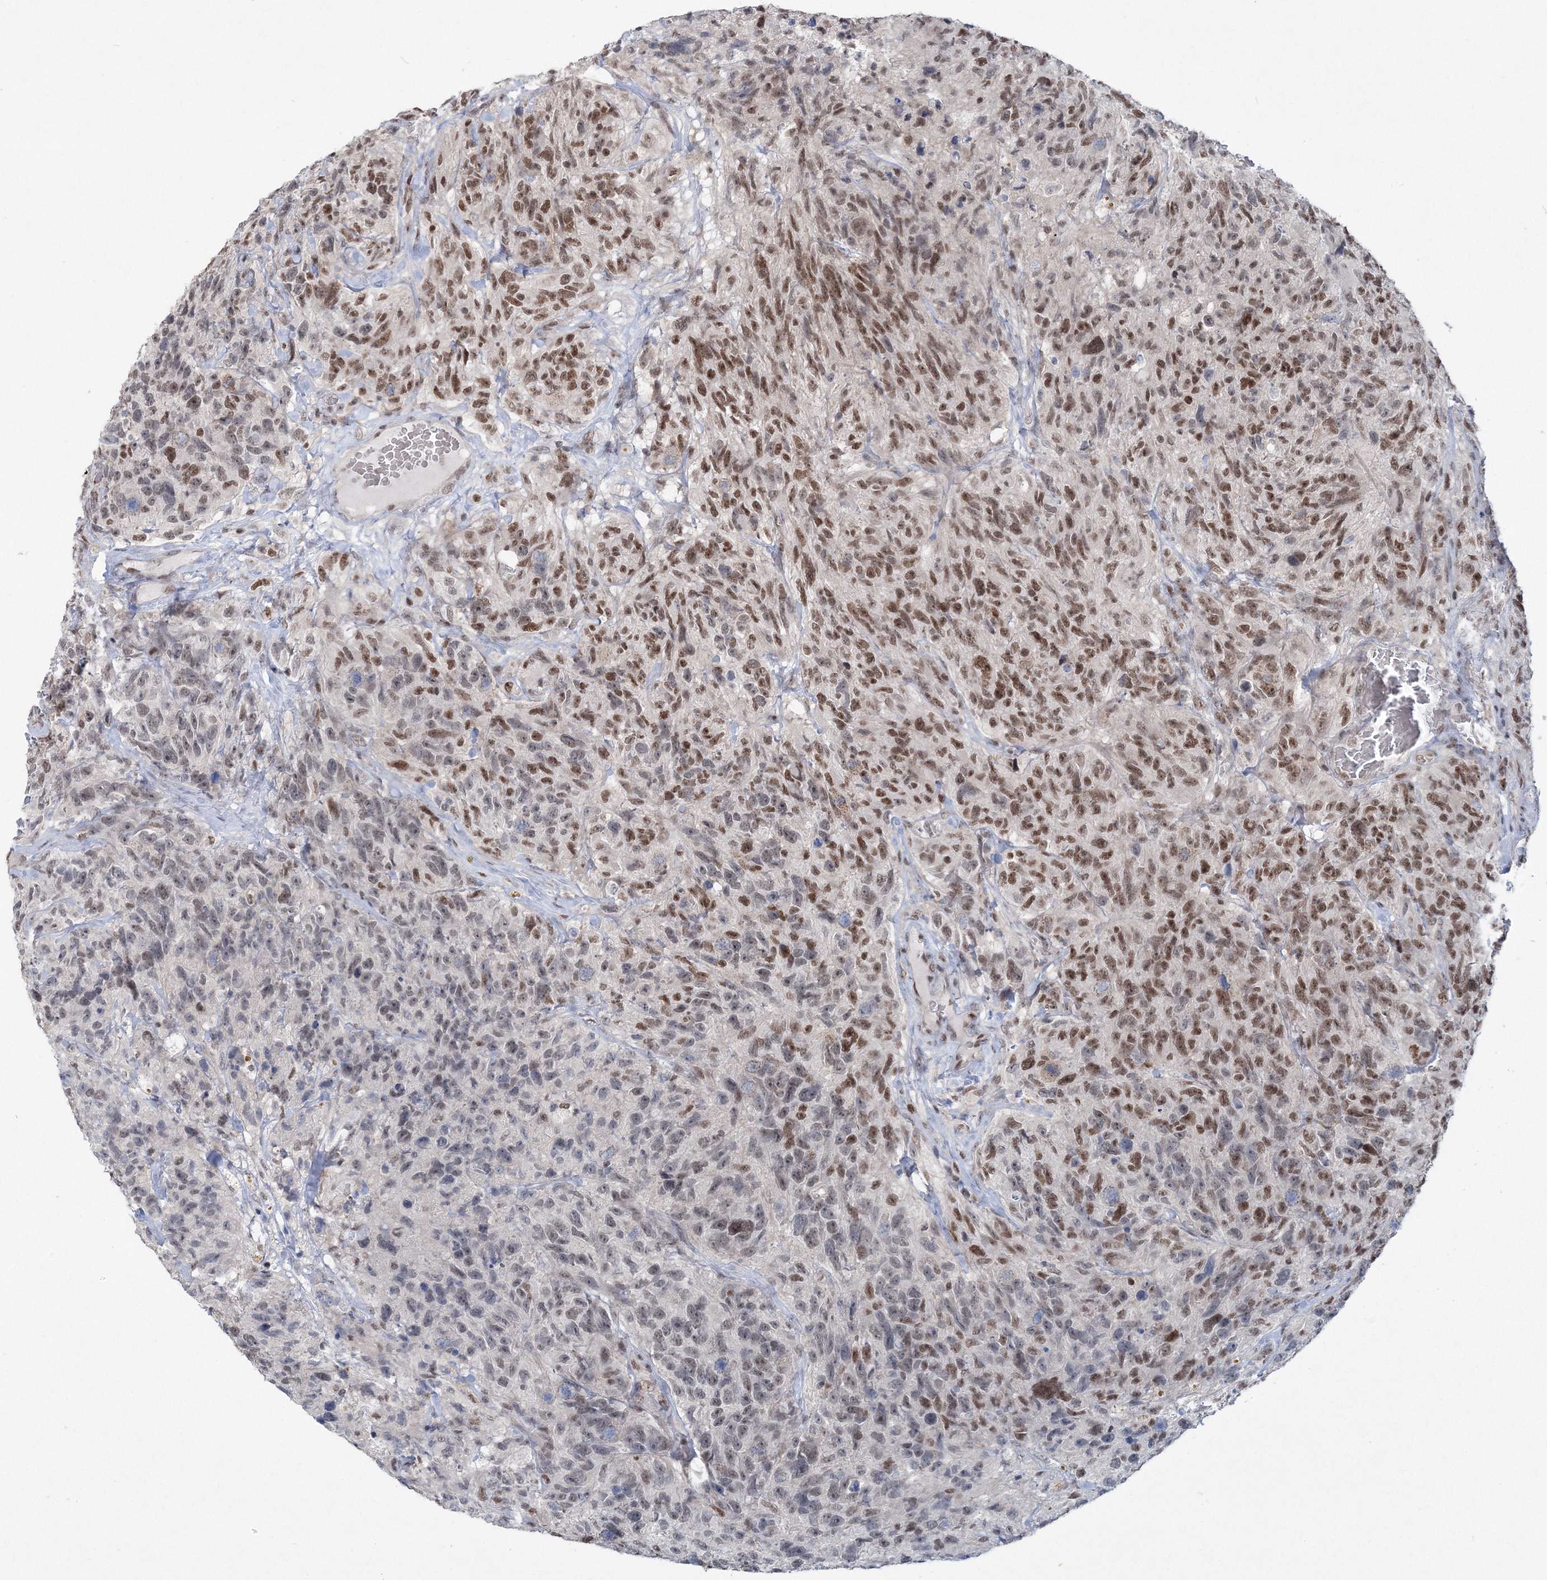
{"staining": {"intensity": "moderate", "quantity": "25%-75%", "location": "nuclear"}, "tissue": "glioma", "cell_type": "Tumor cells", "image_type": "cancer", "snomed": [{"axis": "morphology", "description": "Glioma, malignant, High grade"}, {"axis": "topography", "description": "Brain"}], "caption": "Immunohistochemistry (IHC) image of neoplastic tissue: malignant glioma (high-grade) stained using immunohistochemistry (IHC) displays medium levels of moderate protein expression localized specifically in the nuclear of tumor cells, appearing as a nuclear brown color.", "gene": "PDS5A", "patient": {"sex": "male", "age": 69}}